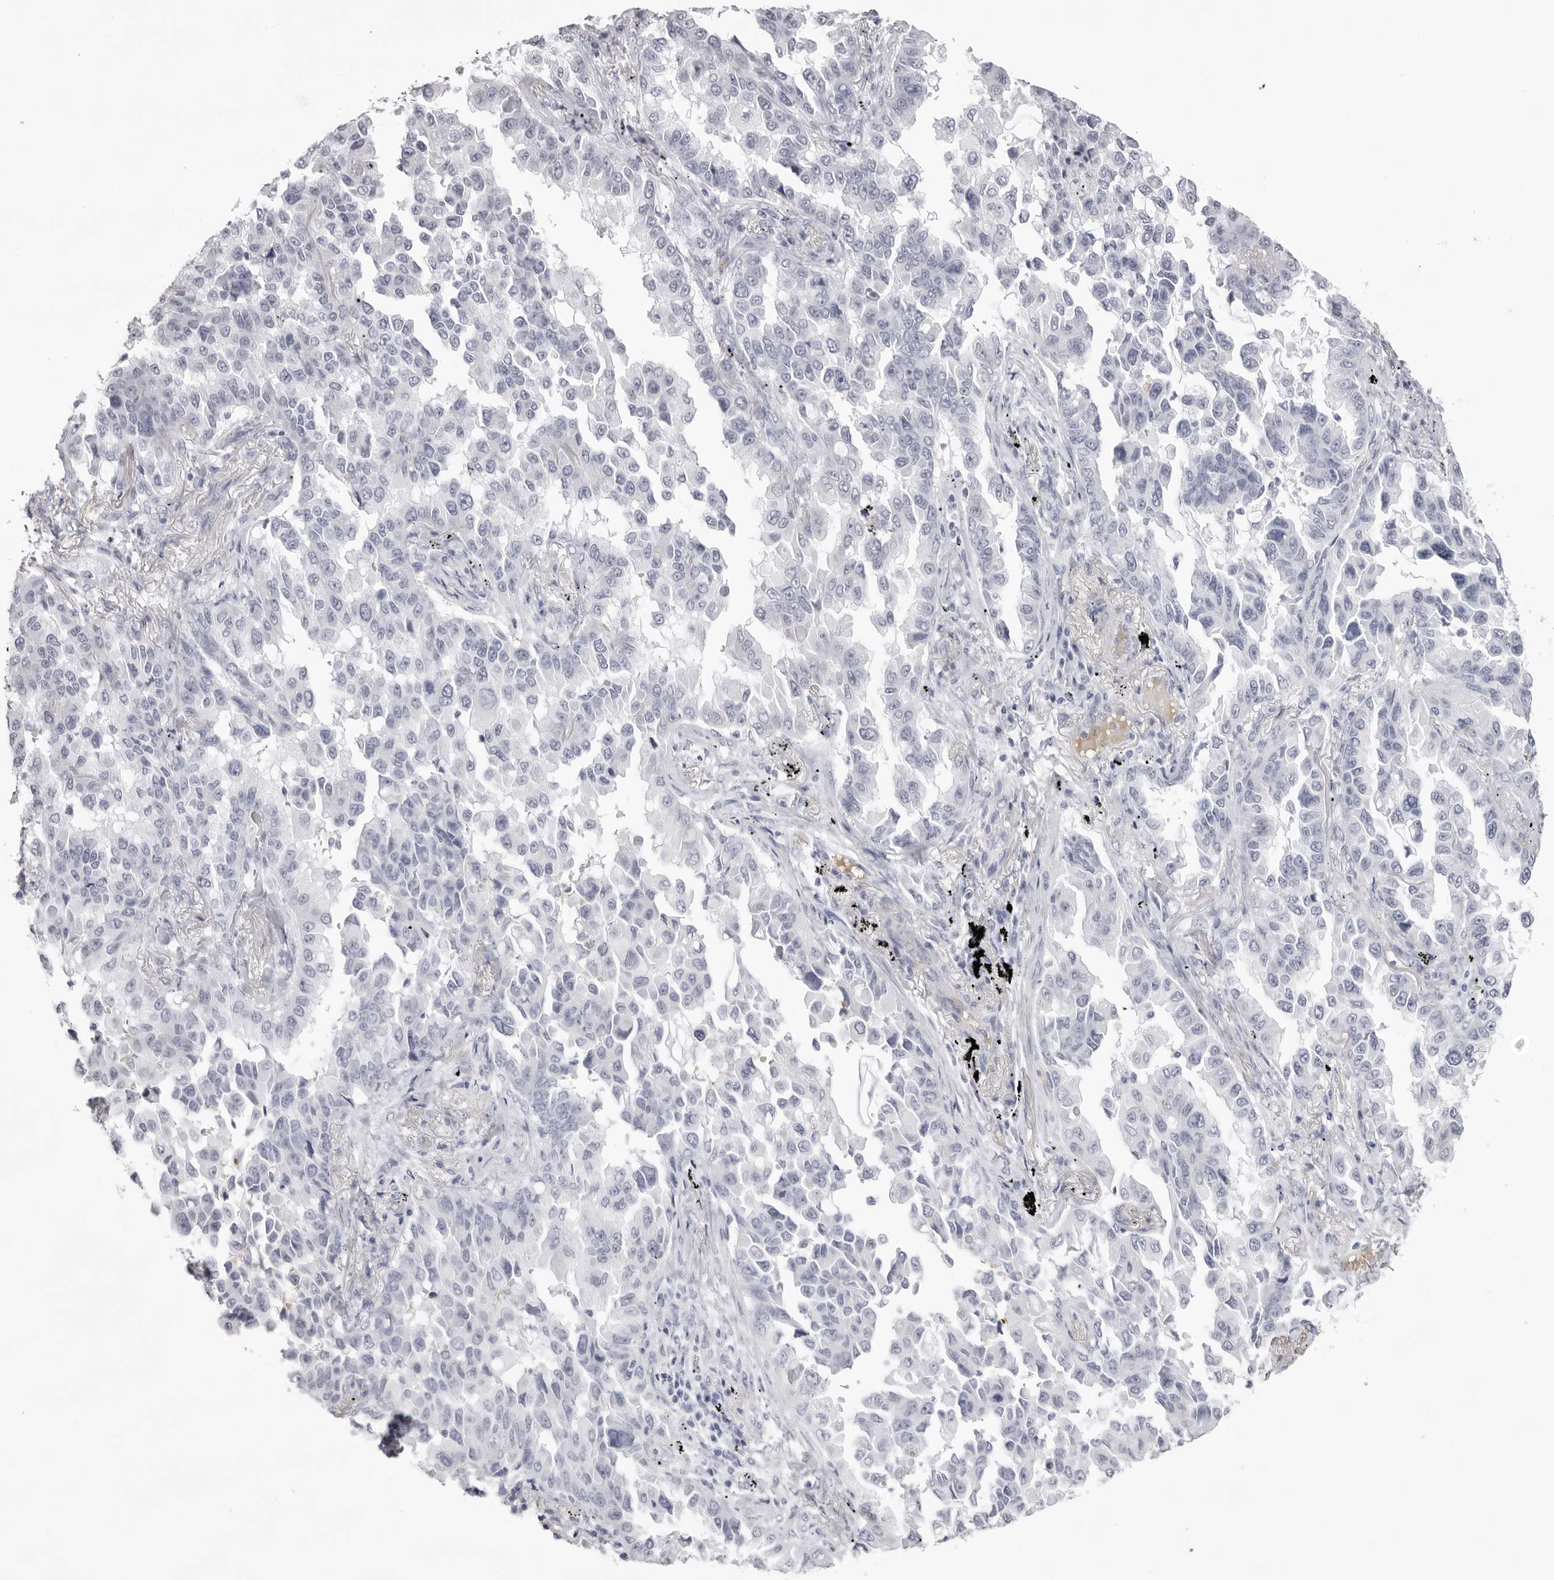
{"staining": {"intensity": "negative", "quantity": "none", "location": "none"}, "tissue": "lung cancer", "cell_type": "Tumor cells", "image_type": "cancer", "snomed": [{"axis": "morphology", "description": "Adenocarcinoma, NOS"}, {"axis": "topography", "description": "Lung"}], "caption": "DAB (3,3'-diaminobenzidine) immunohistochemical staining of lung cancer (adenocarcinoma) reveals no significant staining in tumor cells. Nuclei are stained in blue.", "gene": "SPTA1", "patient": {"sex": "female", "age": 67}}